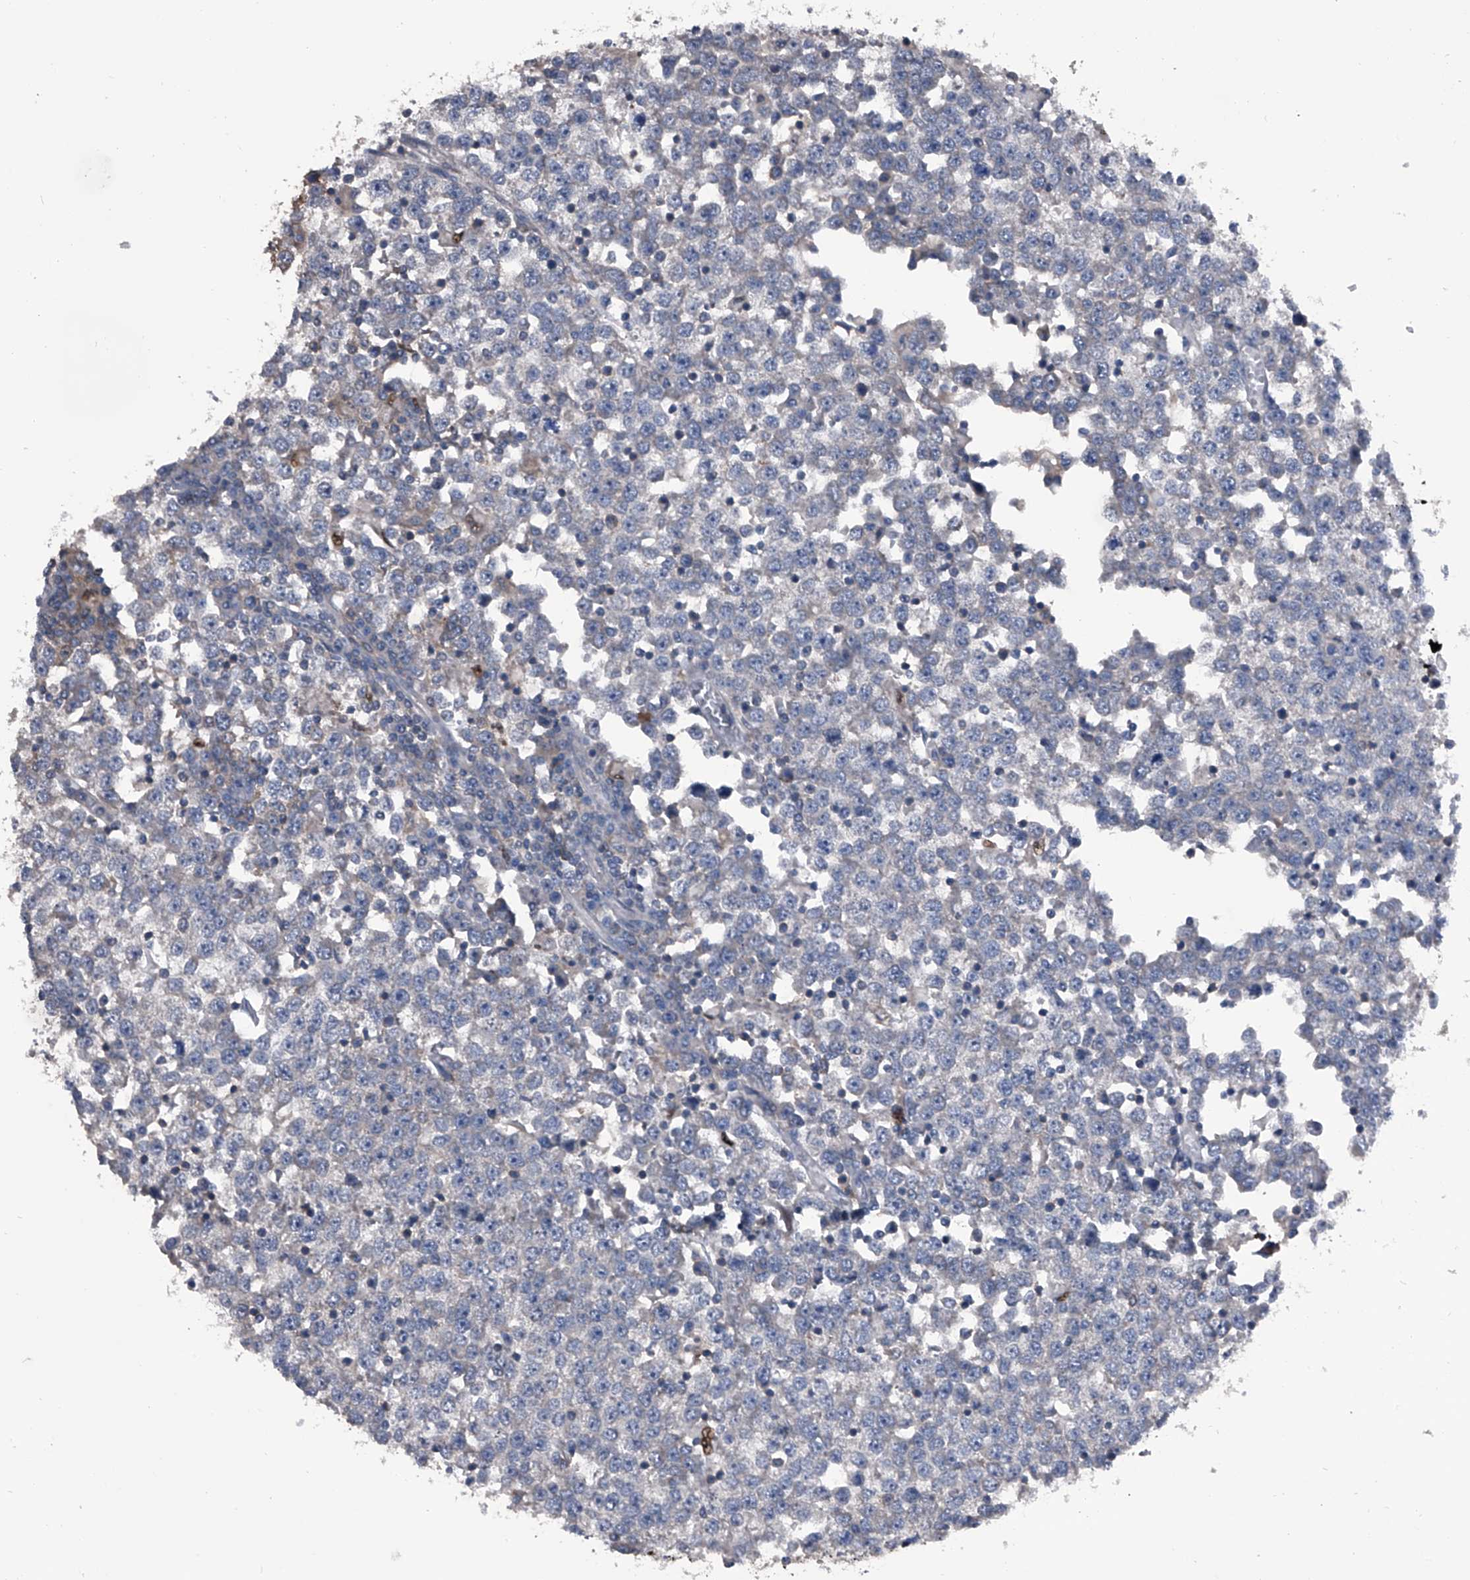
{"staining": {"intensity": "weak", "quantity": "<25%", "location": "cytoplasmic/membranous"}, "tissue": "testis cancer", "cell_type": "Tumor cells", "image_type": "cancer", "snomed": [{"axis": "morphology", "description": "Seminoma, NOS"}, {"axis": "topography", "description": "Testis"}], "caption": "Testis seminoma stained for a protein using immunohistochemistry (IHC) shows no positivity tumor cells.", "gene": "PIP5K1A", "patient": {"sex": "male", "age": 65}}